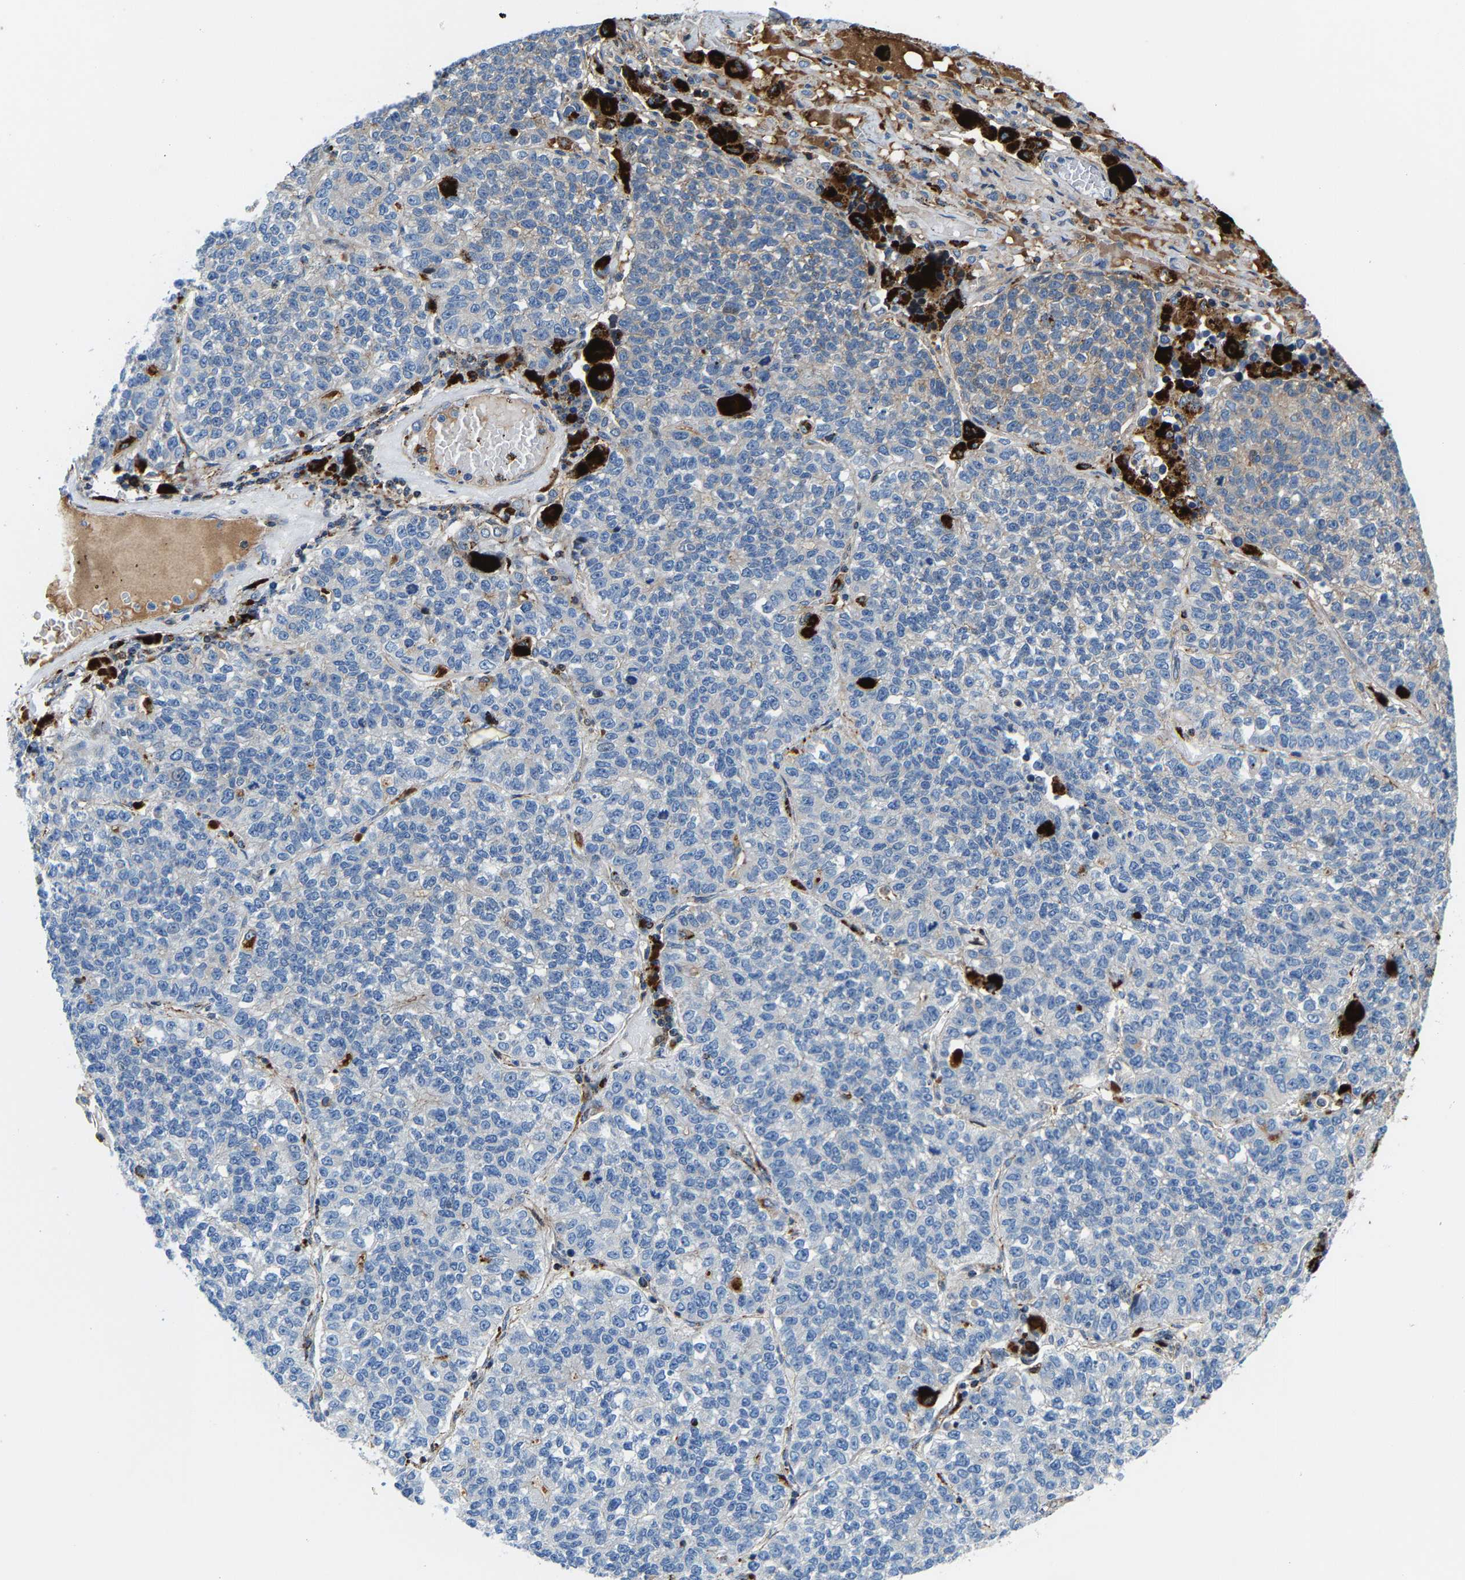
{"staining": {"intensity": "negative", "quantity": "none", "location": "none"}, "tissue": "lung cancer", "cell_type": "Tumor cells", "image_type": "cancer", "snomed": [{"axis": "morphology", "description": "Adenocarcinoma, NOS"}, {"axis": "topography", "description": "Lung"}], "caption": "This is an immunohistochemistry (IHC) image of human lung adenocarcinoma. There is no positivity in tumor cells.", "gene": "DPP7", "patient": {"sex": "male", "age": 49}}